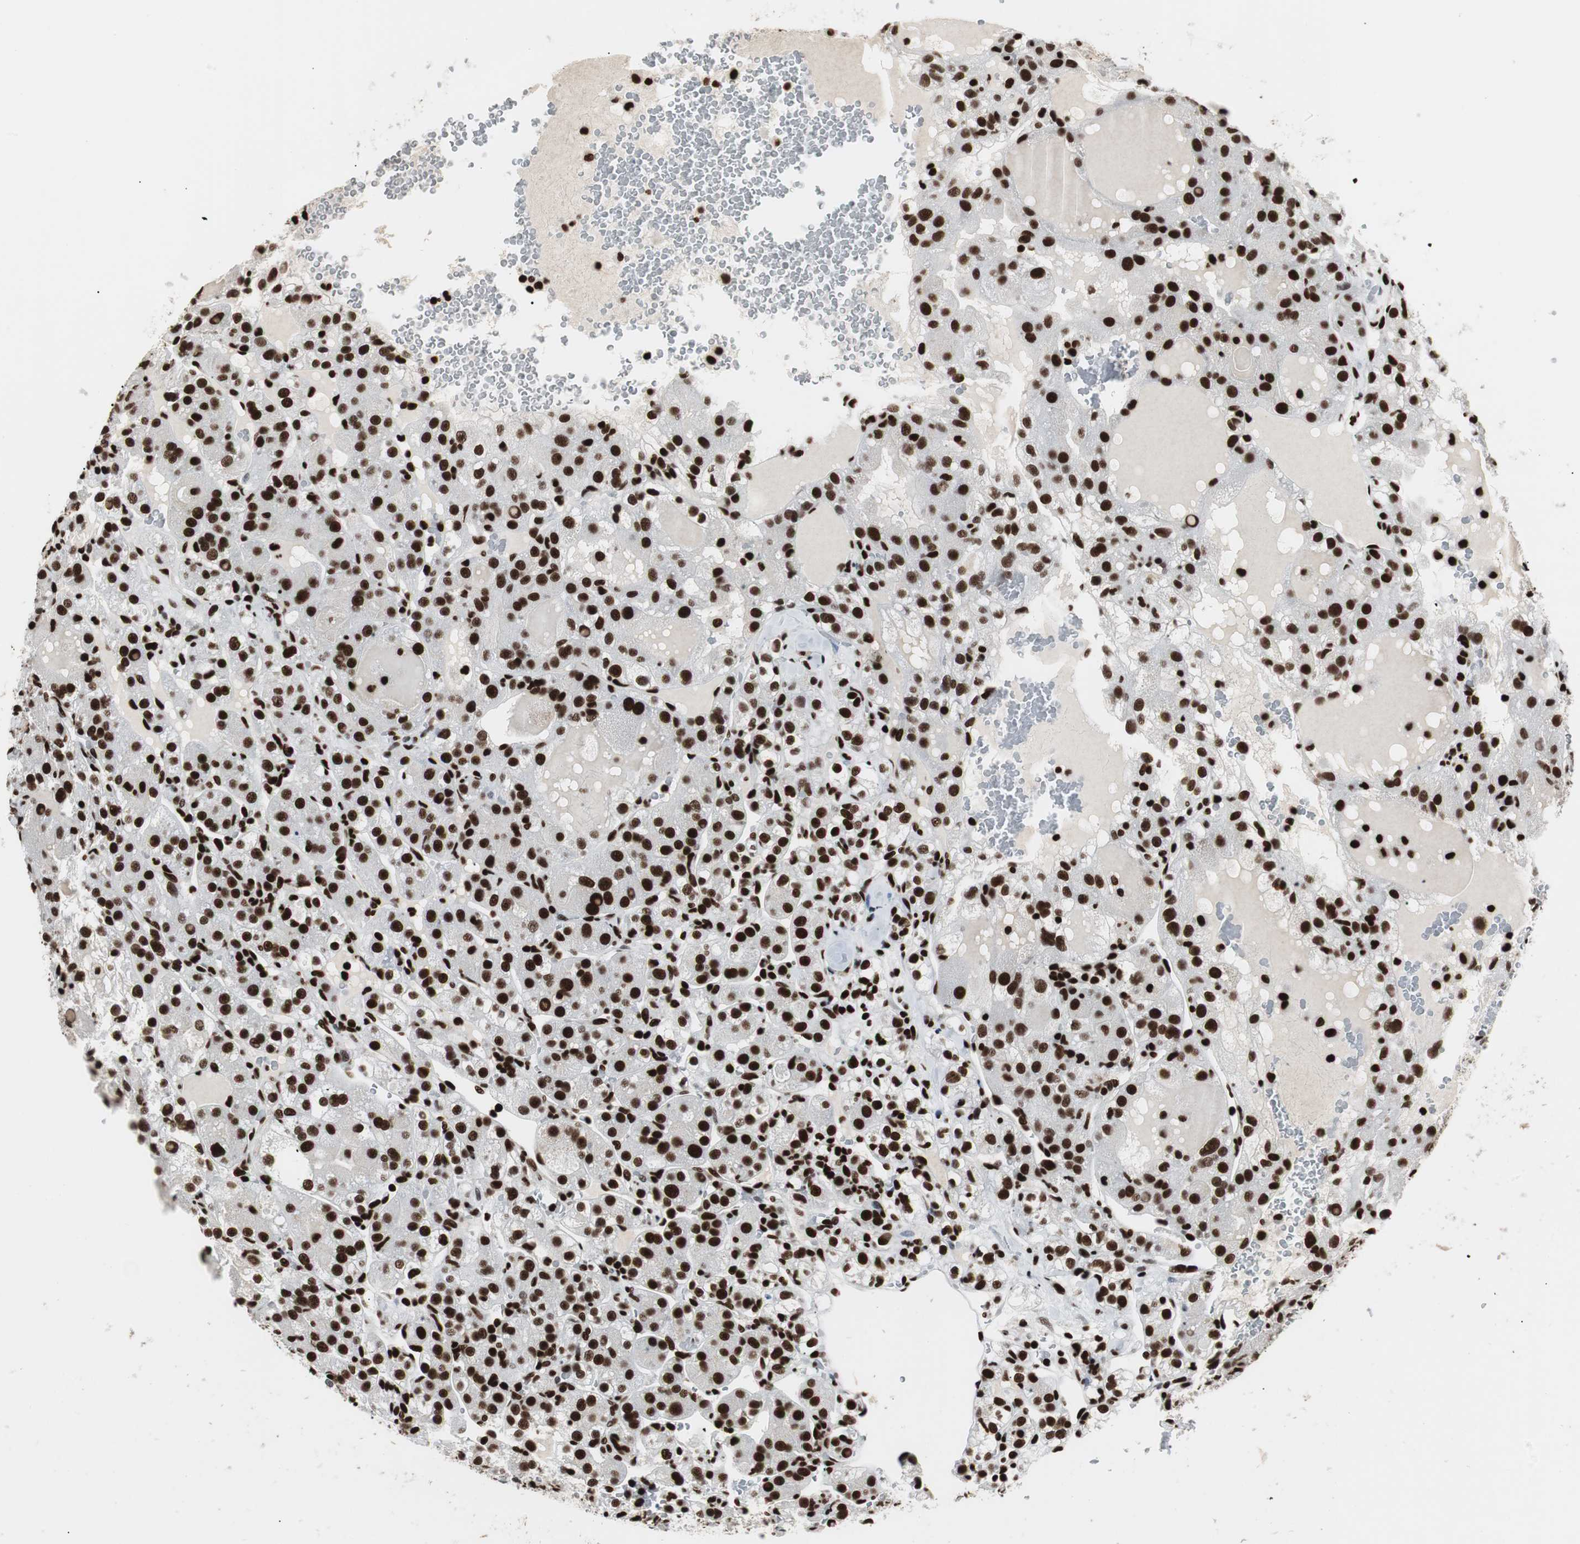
{"staining": {"intensity": "strong", "quantity": ">75%", "location": "nuclear"}, "tissue": "renal cancer", "cell_type": "Tumor cells", "image_type": "cancer", "snomed": [{"axis": "morphology", "description": "Normal tissue, NOS"}, {"axis": "morphology", "description": "Adenocarcinoma, NOS"}, {"axis": "topography", "description": "Kidney"}], "caption": "DAB (3,3'-diaminobenzidine) immunohistochemical staining of human renal cancer (adenocarcinoma) demonstrates strong nuclear protein expression in approximately >75% of tumor cells.", "gene": "MTA2", "patient": {"sex": "male", "age": 61}}